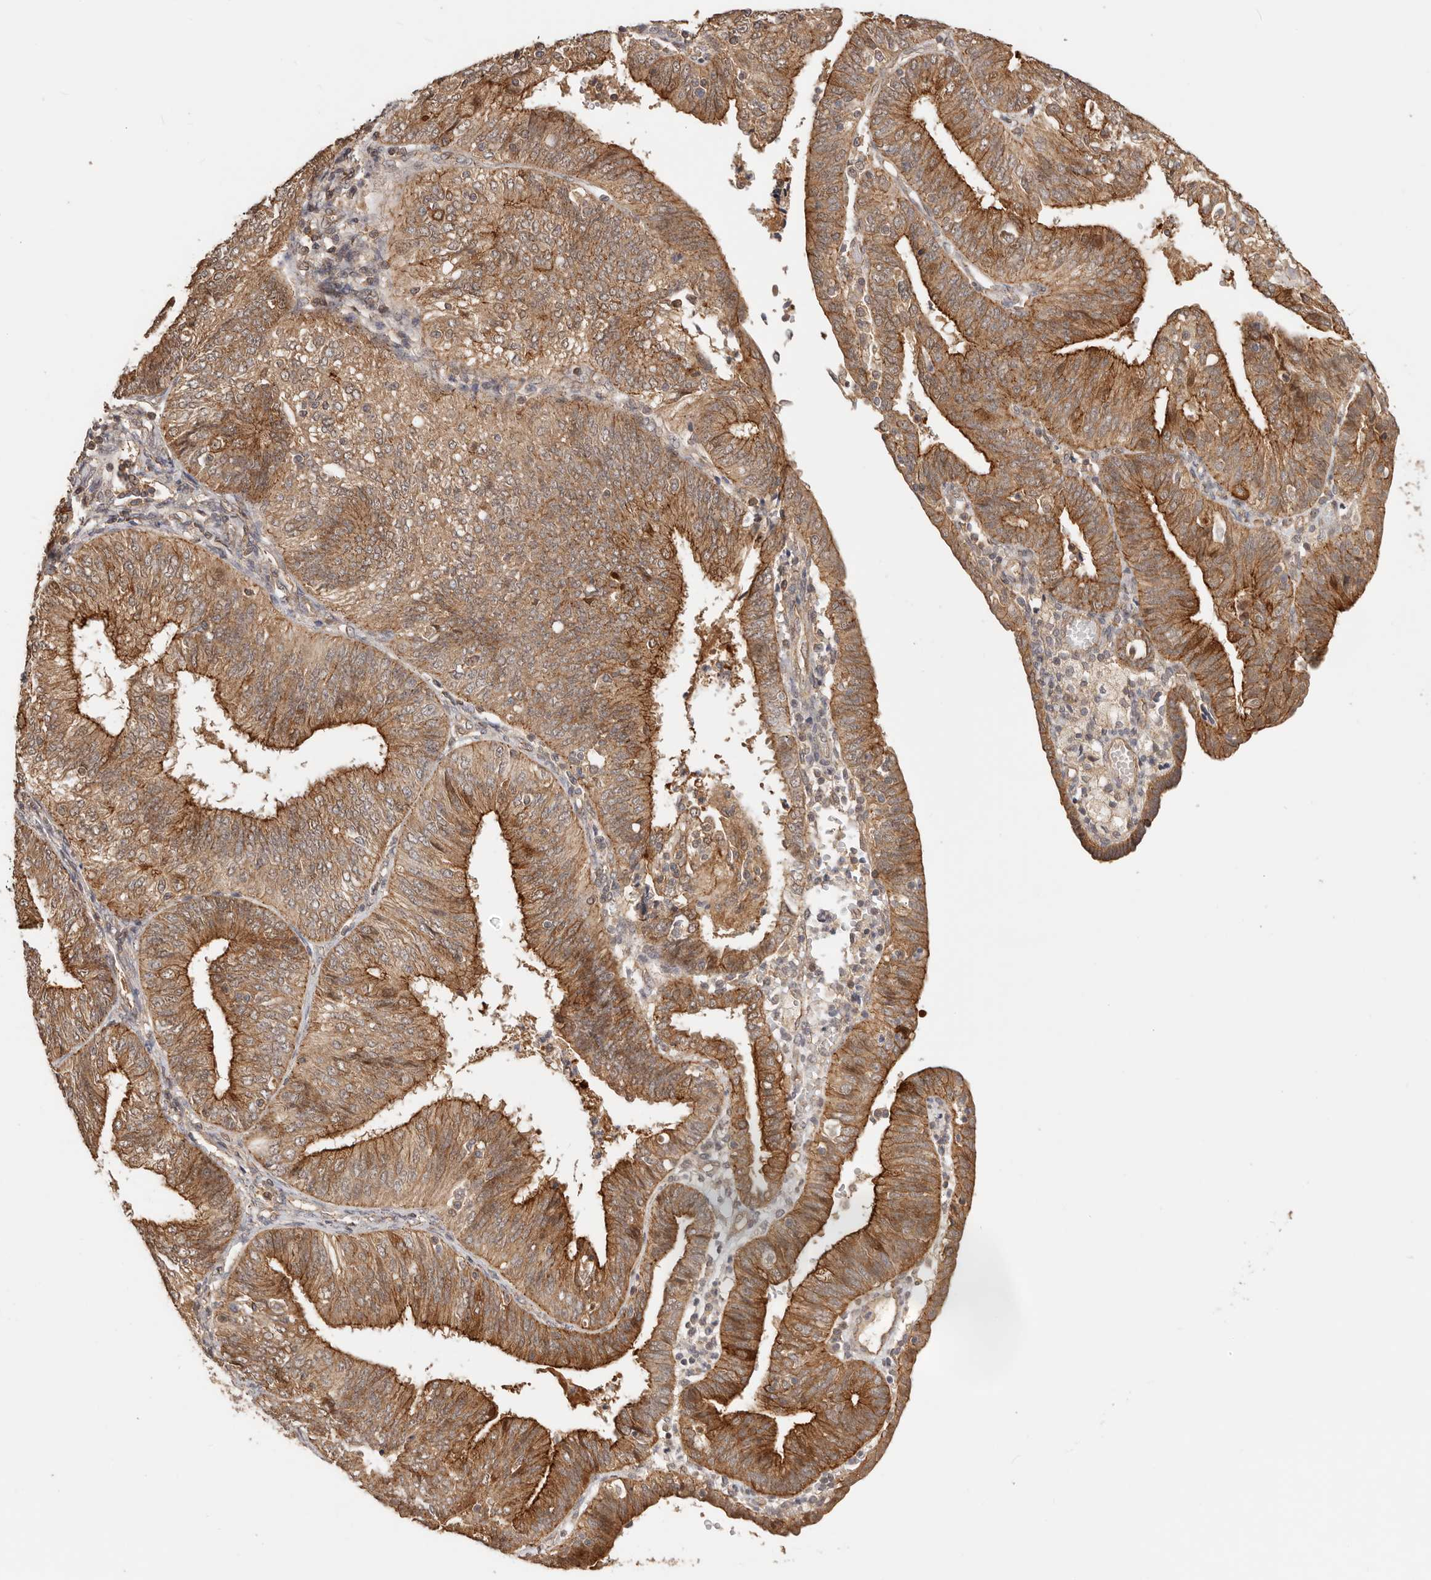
{"staining": {"intensity": "strong", "quantity": ">75%", "location": "cytoplasmic/membranous"}, "tissue": "endometrial cancer", "cell_type": "Tumor cells", "image_type": "cancer", "snomed": [{"axis": "morphology", "description": "Adenocarcinoma, NOS"}, {"axis": "topography", "description": "Endometrium"}], "caption": "Immunohistochemistry (IHC) micrograph of neoplastic tissue: human adenocarcinoma (endometrial) stained using immunohistochemistry reveals high levels of strong protein expression localized specifically in the cytoplasmic/membranous of tumor cells, appearing as a cytoplasmic/membranous brown color.", "gene": "AFDN", "patient": {"sex": "female", "age": 58}}